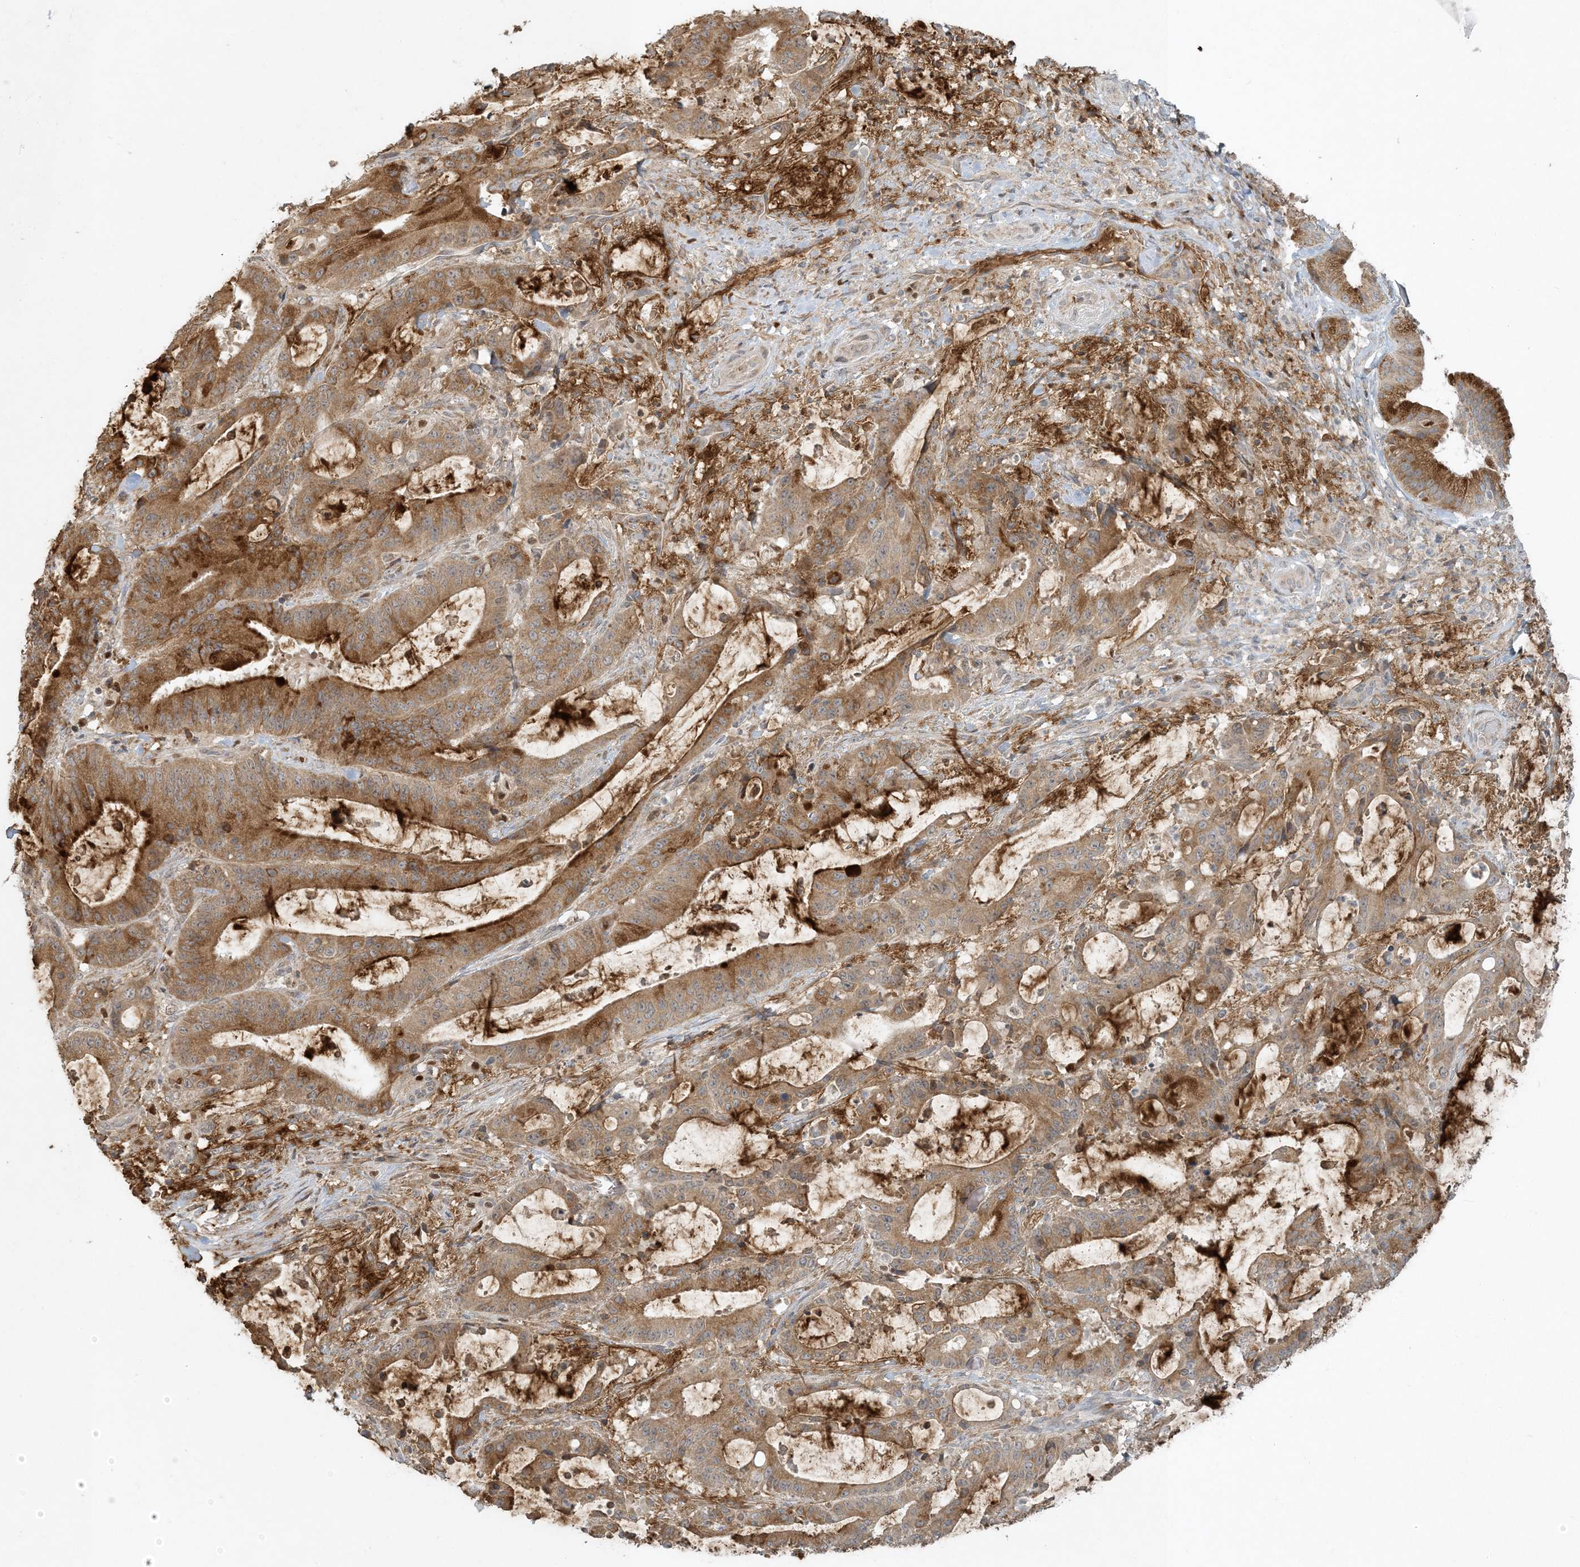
{"staining": {"intensity": "moderate", "quantity": ">75%", "location": "cytoplasmic/membranous"}, "tissue": "liver cancer", "cell_type": "Tumor cells", "image_type": "cancer", "snomed": [{"axis": "morphology", "description": "Normal tissue, NOS"}, {"axis": "morphology", "description": "Cholangiocarcinoma"}, {"axis": "topography", "description": "Liver"}, {"axis": "topography", "description": "Peripheral nerve tissue"}], "caption": "Cholangiocarcinoma (liver) tissue reveals moderate cytoplasmic/membranous staining in approximately >75% of tumor cells, visualized by immunohistochemistry.", "gene": "CTDNEP1", "patient": {"sex": "female", "age": 73}}